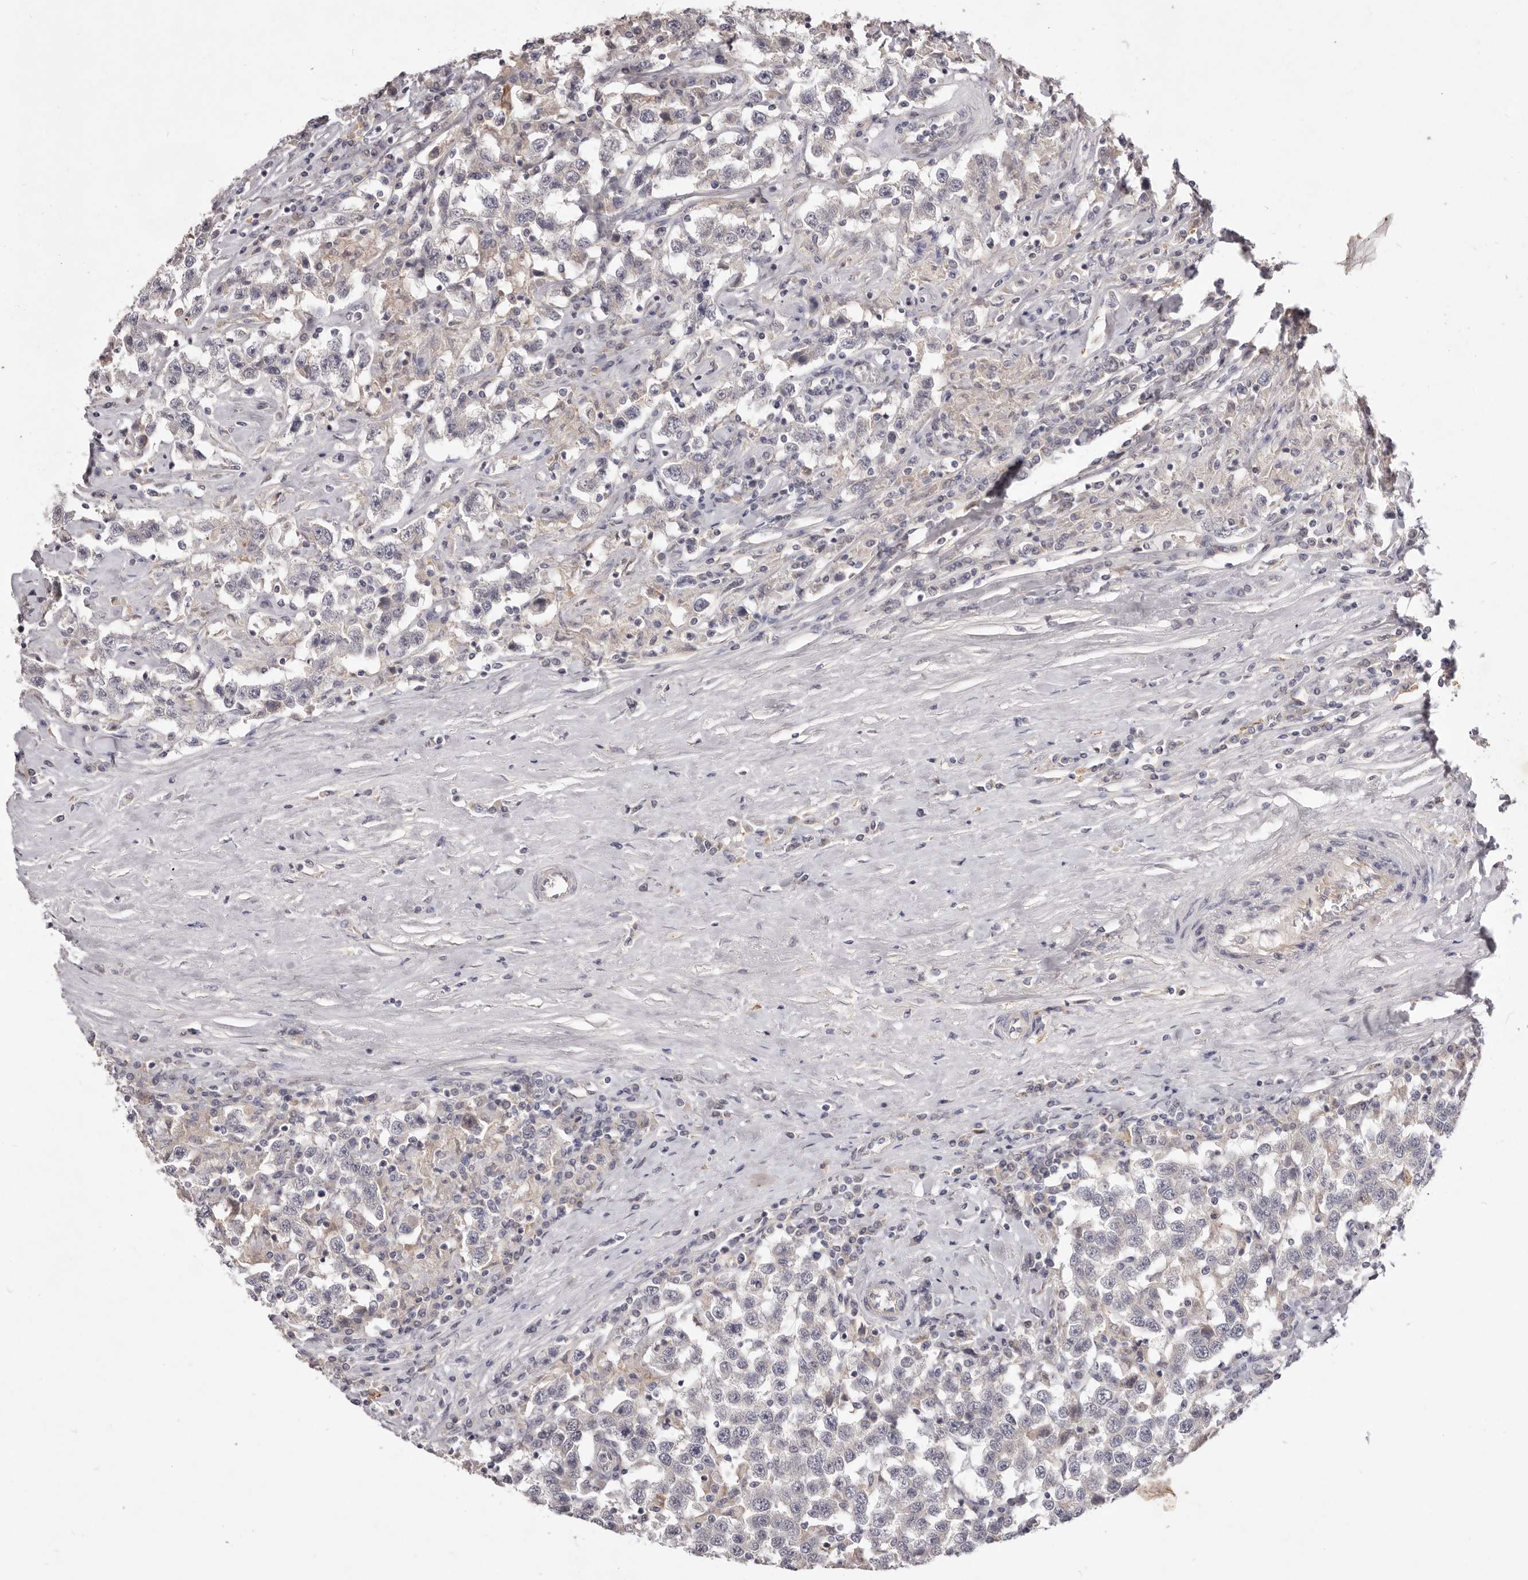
{"staining": {"intensity": "negative", "quantity": "none", "location": "none"}, "tissue": "testis cancer", "cell_type": "Tumor cells", "image_type": "cancer", "snomed": [{"axis": "morphology", "description": "Seminoma, NOS"}, {"axis": "topography", "description": "Testis"}], "caption": "DAB (3,3'-diaminobenzidine) immunohistochemical staining of human seminoma (testis) demonstrates no significant staining in tumor cells.", "gene": "GARNL3", "patient": {"sex": "male", "age": 41}}